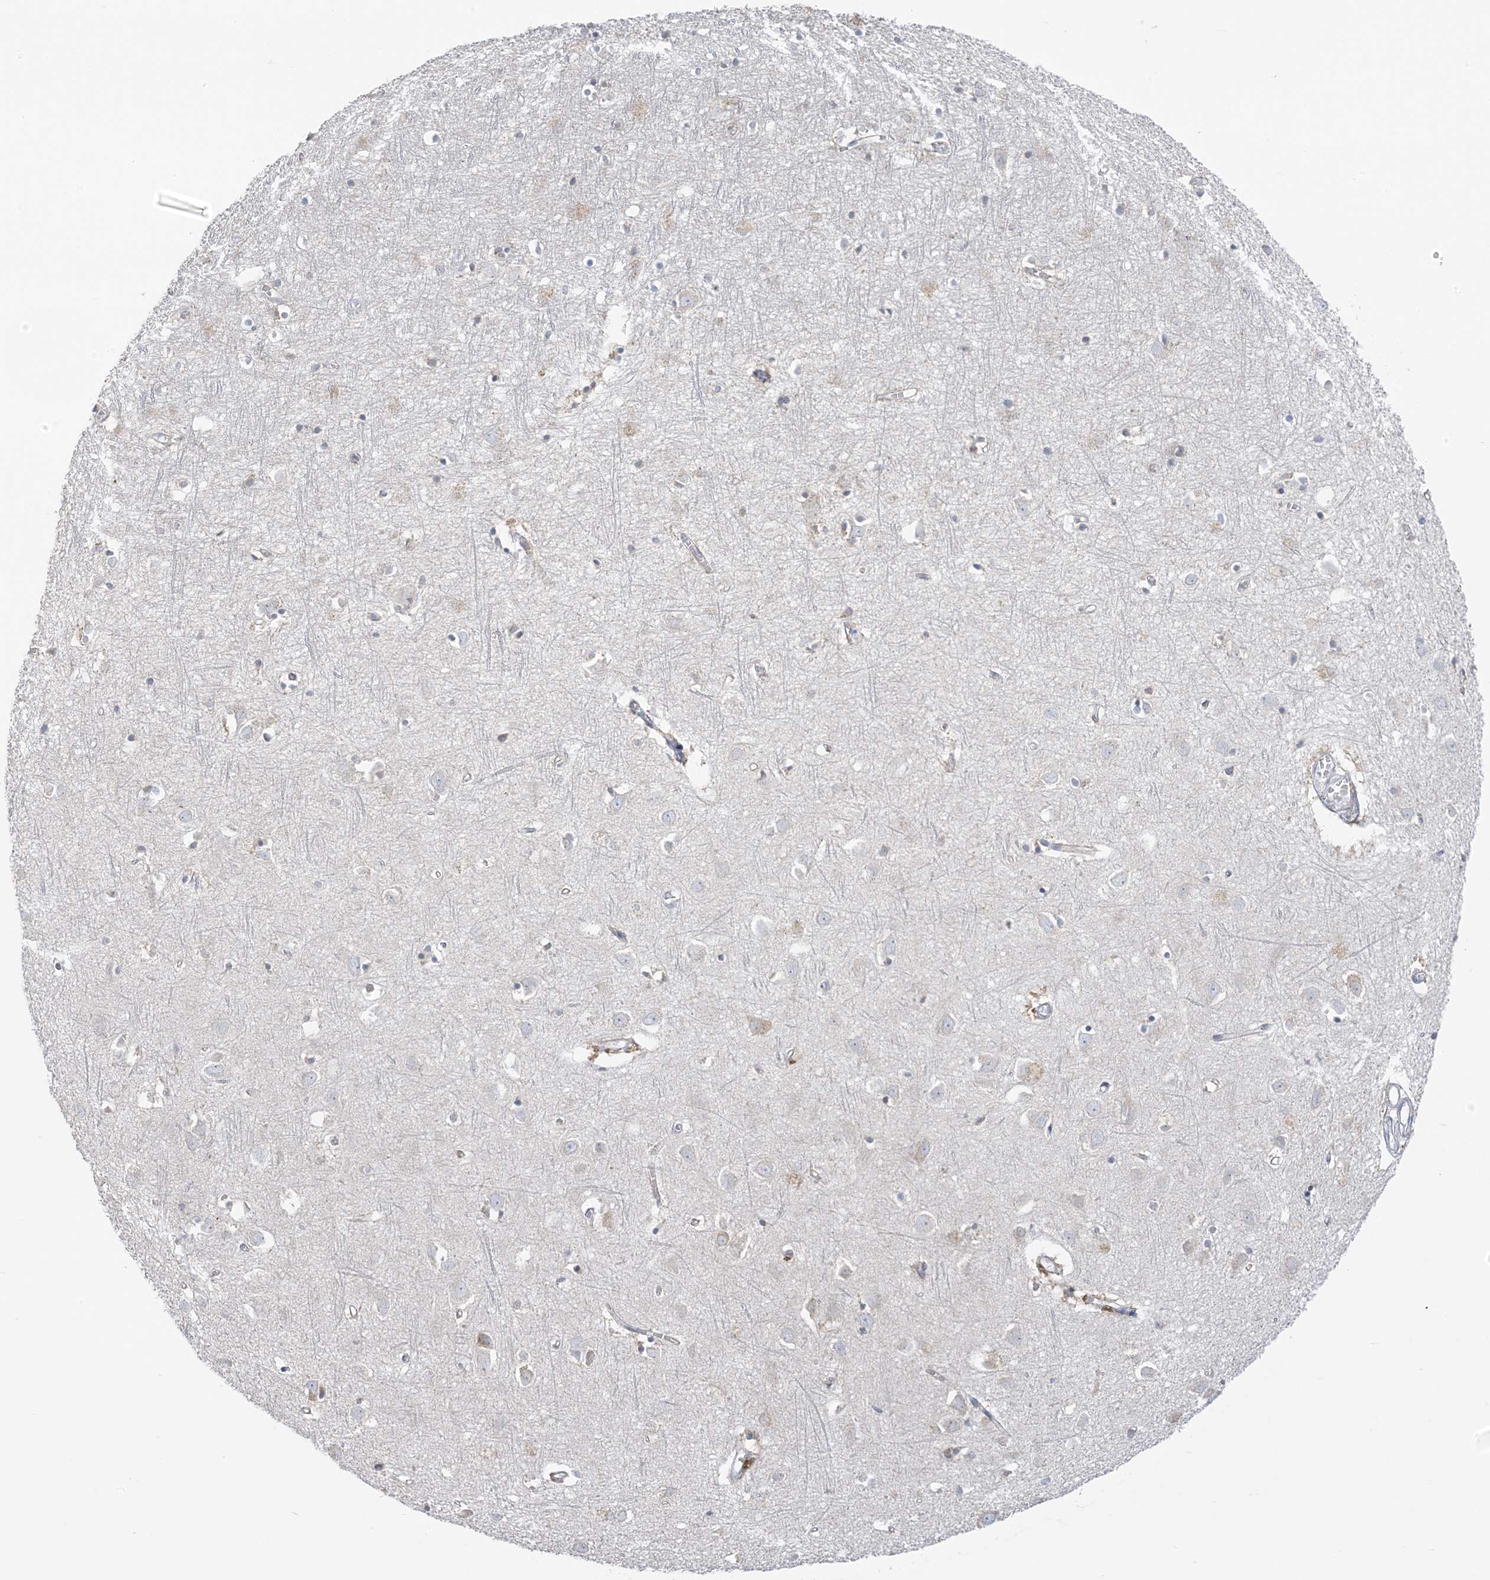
{"staining": {"intensity": "weak", "quantity": "25%-75%", "location": "cytoplasmic/membranous"}, "tissue": "cerebral cortex", "cell_type": "Endothelial cells", "image_type": "normal", "snomed": [{"axis": "morphology", "description": "Normal tissue, NOS"}, {"axis": "topography", "description": "Cerebral cortex"}], "caption": "Immunohistochemistry histopathology image of benign cerebral cortex stained for a protein (brown), which exhibits low levels of weak cytoplasmic/membranous expression in about 25%-75% of endothelial cells.", "gene": "EEFSEC", "patient": {"sex": "female", "age": 64}}